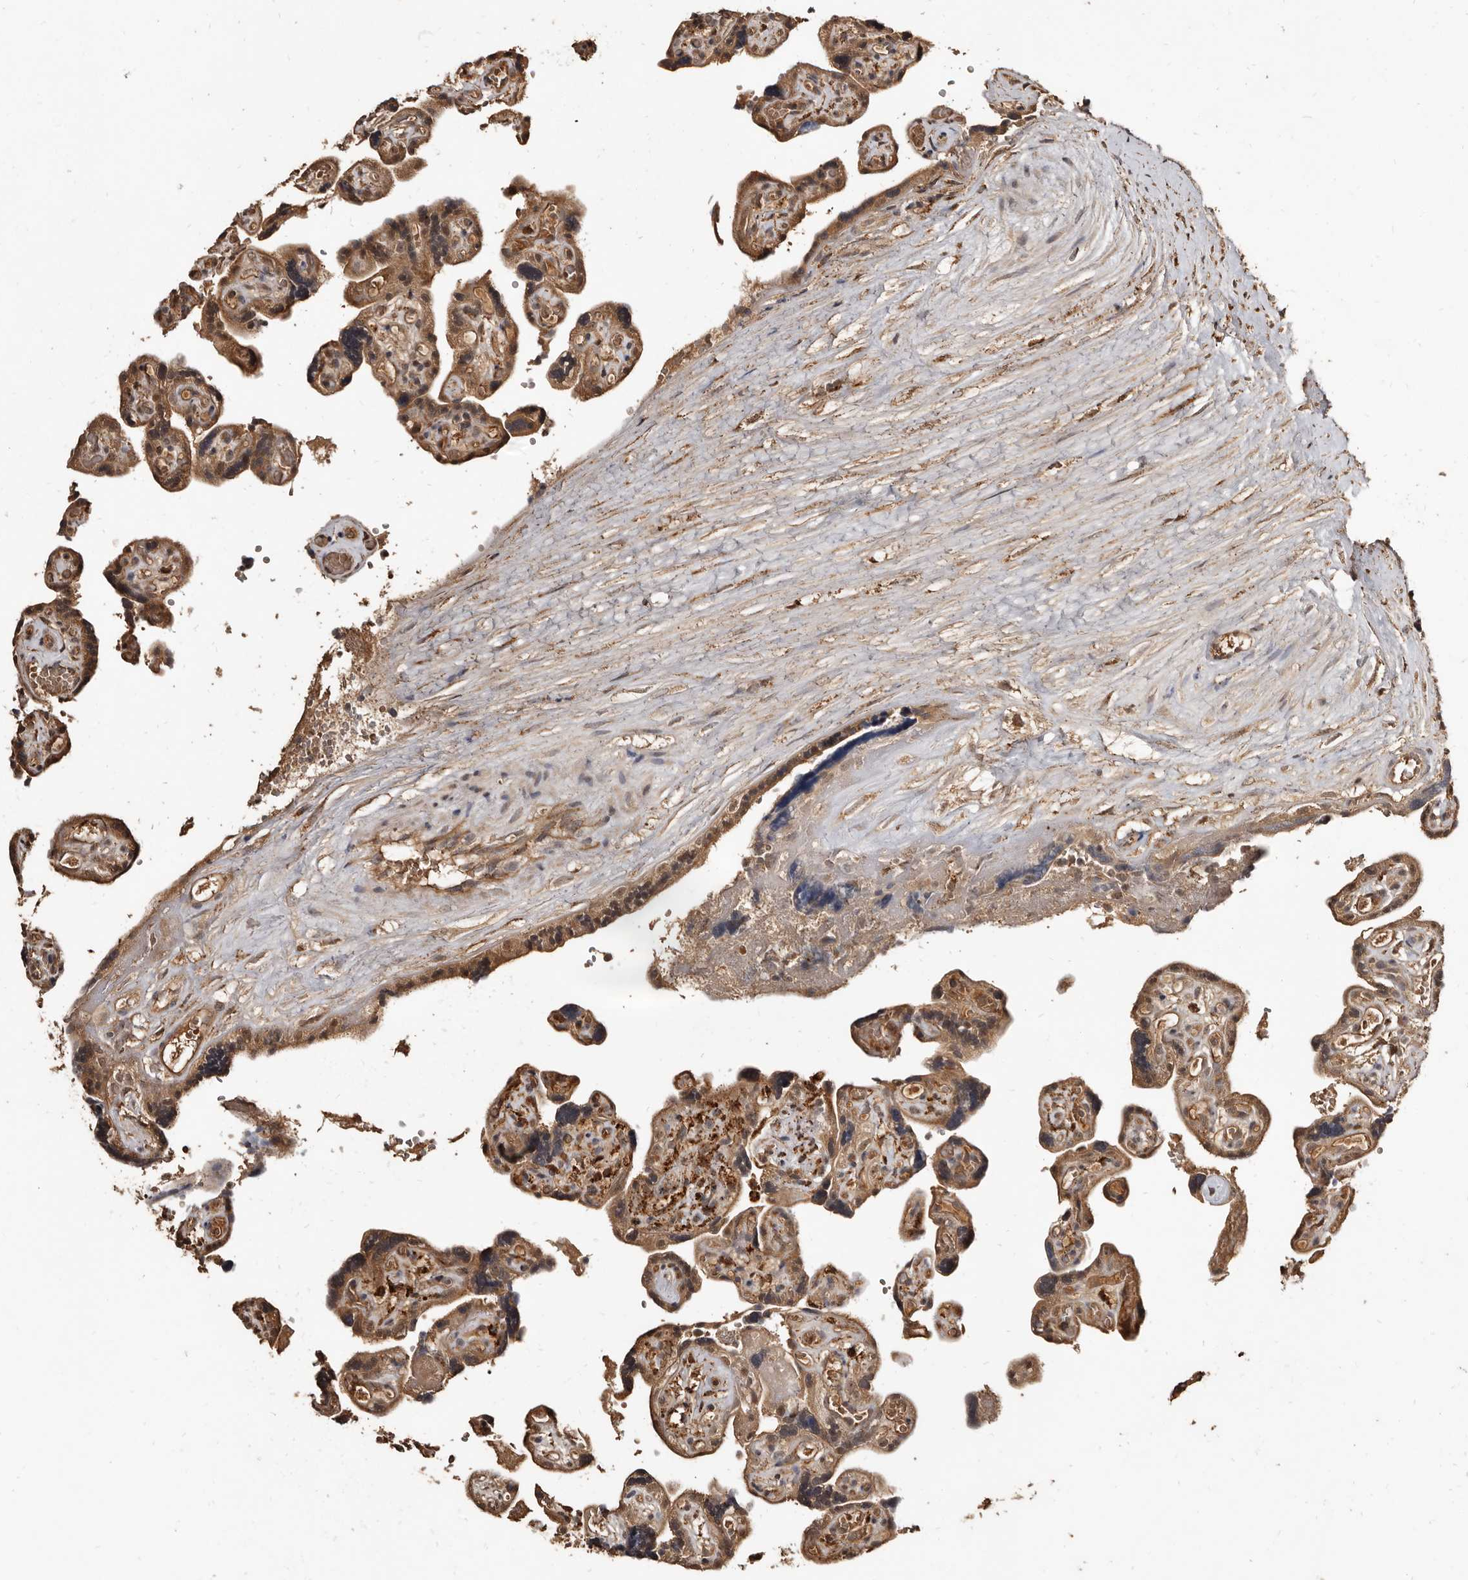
{"staining": {"intensity": "moderate", "quantity": ">75%", "location": "cytoplasmic/membranous"}, "tissue": "placenta", "cell_type": "Decidual cells", "image_type": "normal", "snomed": [{"axis": "morphology", "description": "Normal tissue, NOS"}, {"axis": "topography", "description": "Placenta"}], "caption": "A brown stain highlights moderate cytoplasmic/membranous staining of a protein in decidual cells of unremarkable placenta.", "gene": "AKAP7", "patient": {"sex": "female", "age": 30}}